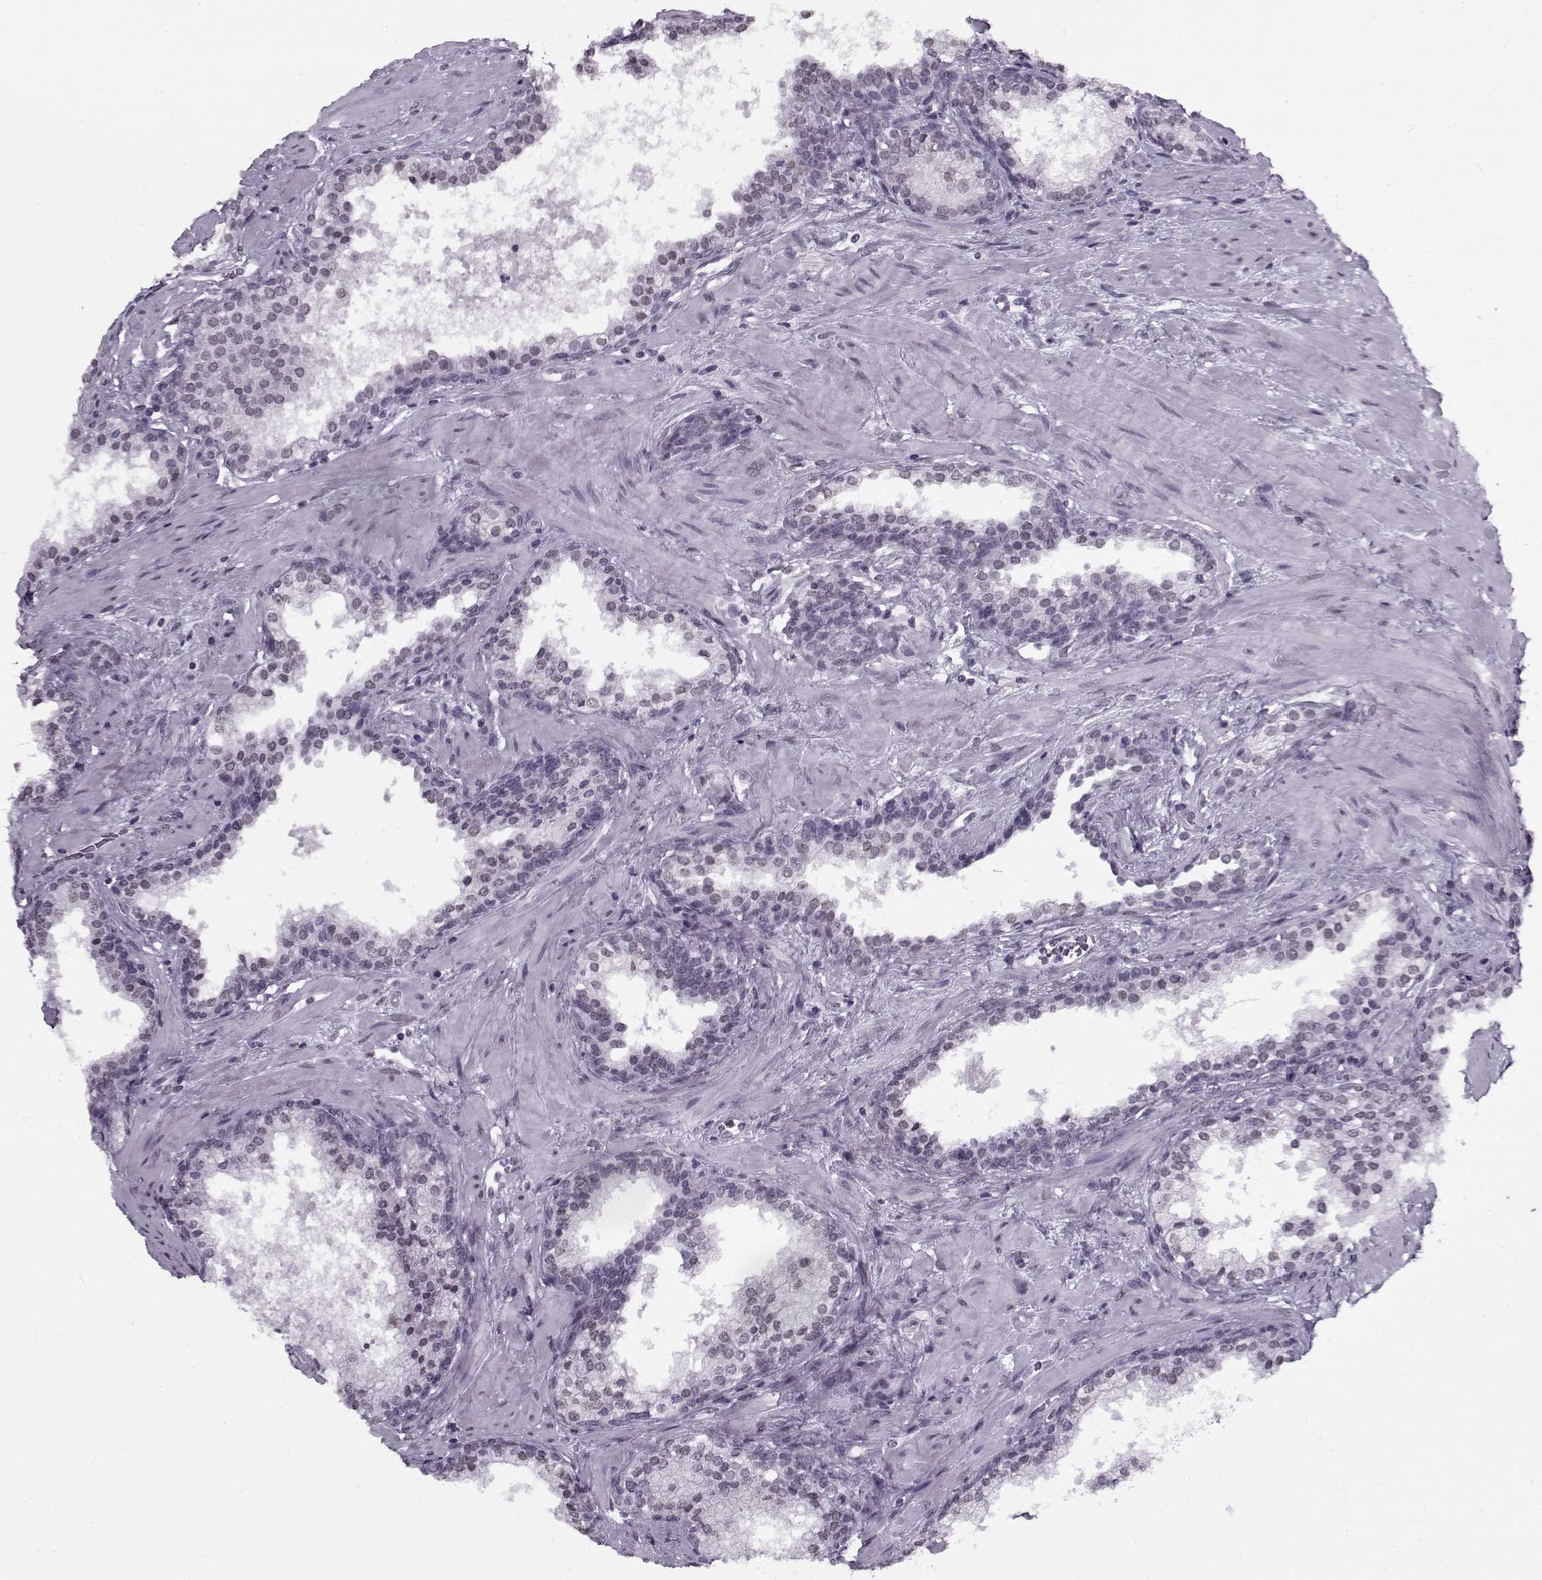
{"staining": {"intensity": "weak", "quantity": "<25%", "location": "nuclear"}, "tissue": "prostate cancer", "cell_type": "Tumor cells", "image_type": "cancer", "snomed": [{"axis": "morphology", "description": "Adenocarcinoma, NOS"}, {"axis": "topography", "description": "Prostate"}], "caption": "High magnification brightfield microscopy of adenocarcinoma (prostate) stained with DAB (brown) and counterstained with hematoxylin (blue): tumor cells show no significant staining.", "gene": "PRMT8", "patient": {"sex": "male", "age": 66}}